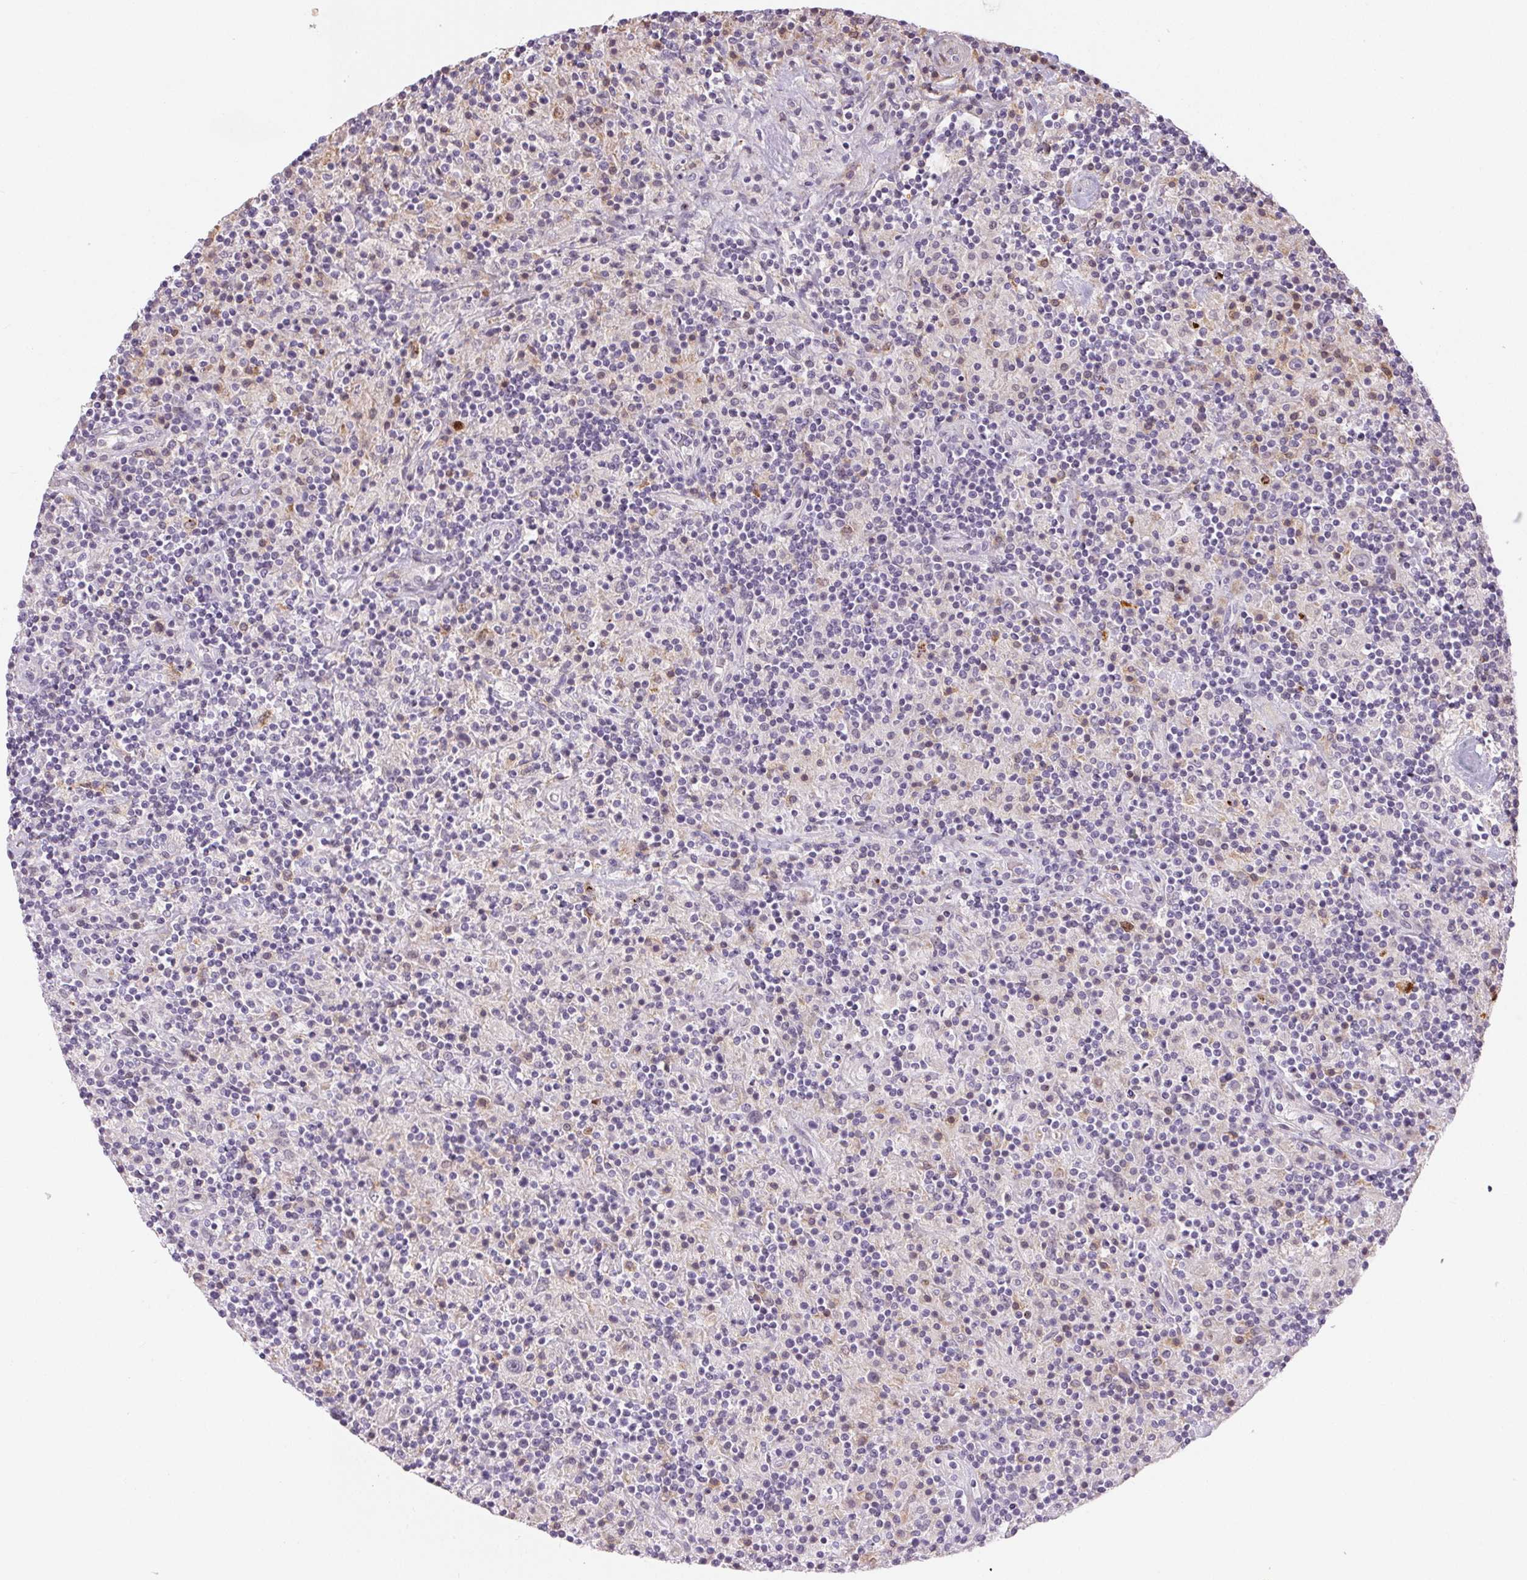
{"staining": {"intensity": "negative", "quantity": "none", "location": "none"}, "tissue": "lymphoma", "cell_type": "Tumor cells", "image_type": "cancer", "snomed": [{"axis": "morphology", "description": "Hodgkin's disease, NOS"}, {"axis": "topography", "description": "Lymph node"}], "caption": "IHC micrograph of human lymphoma stained for a protein (brown), which demonstrates no positivity in tumor cells. The staining was performed using DAB (3,3'-diaminobenzidine) to visualize the protein expression in brown, while the nuclei were stained in blue with hematoxylin (Magnification: 20x).", "gene": "RPGRIP1", "patient": {"sex": "male", "age": 70}}